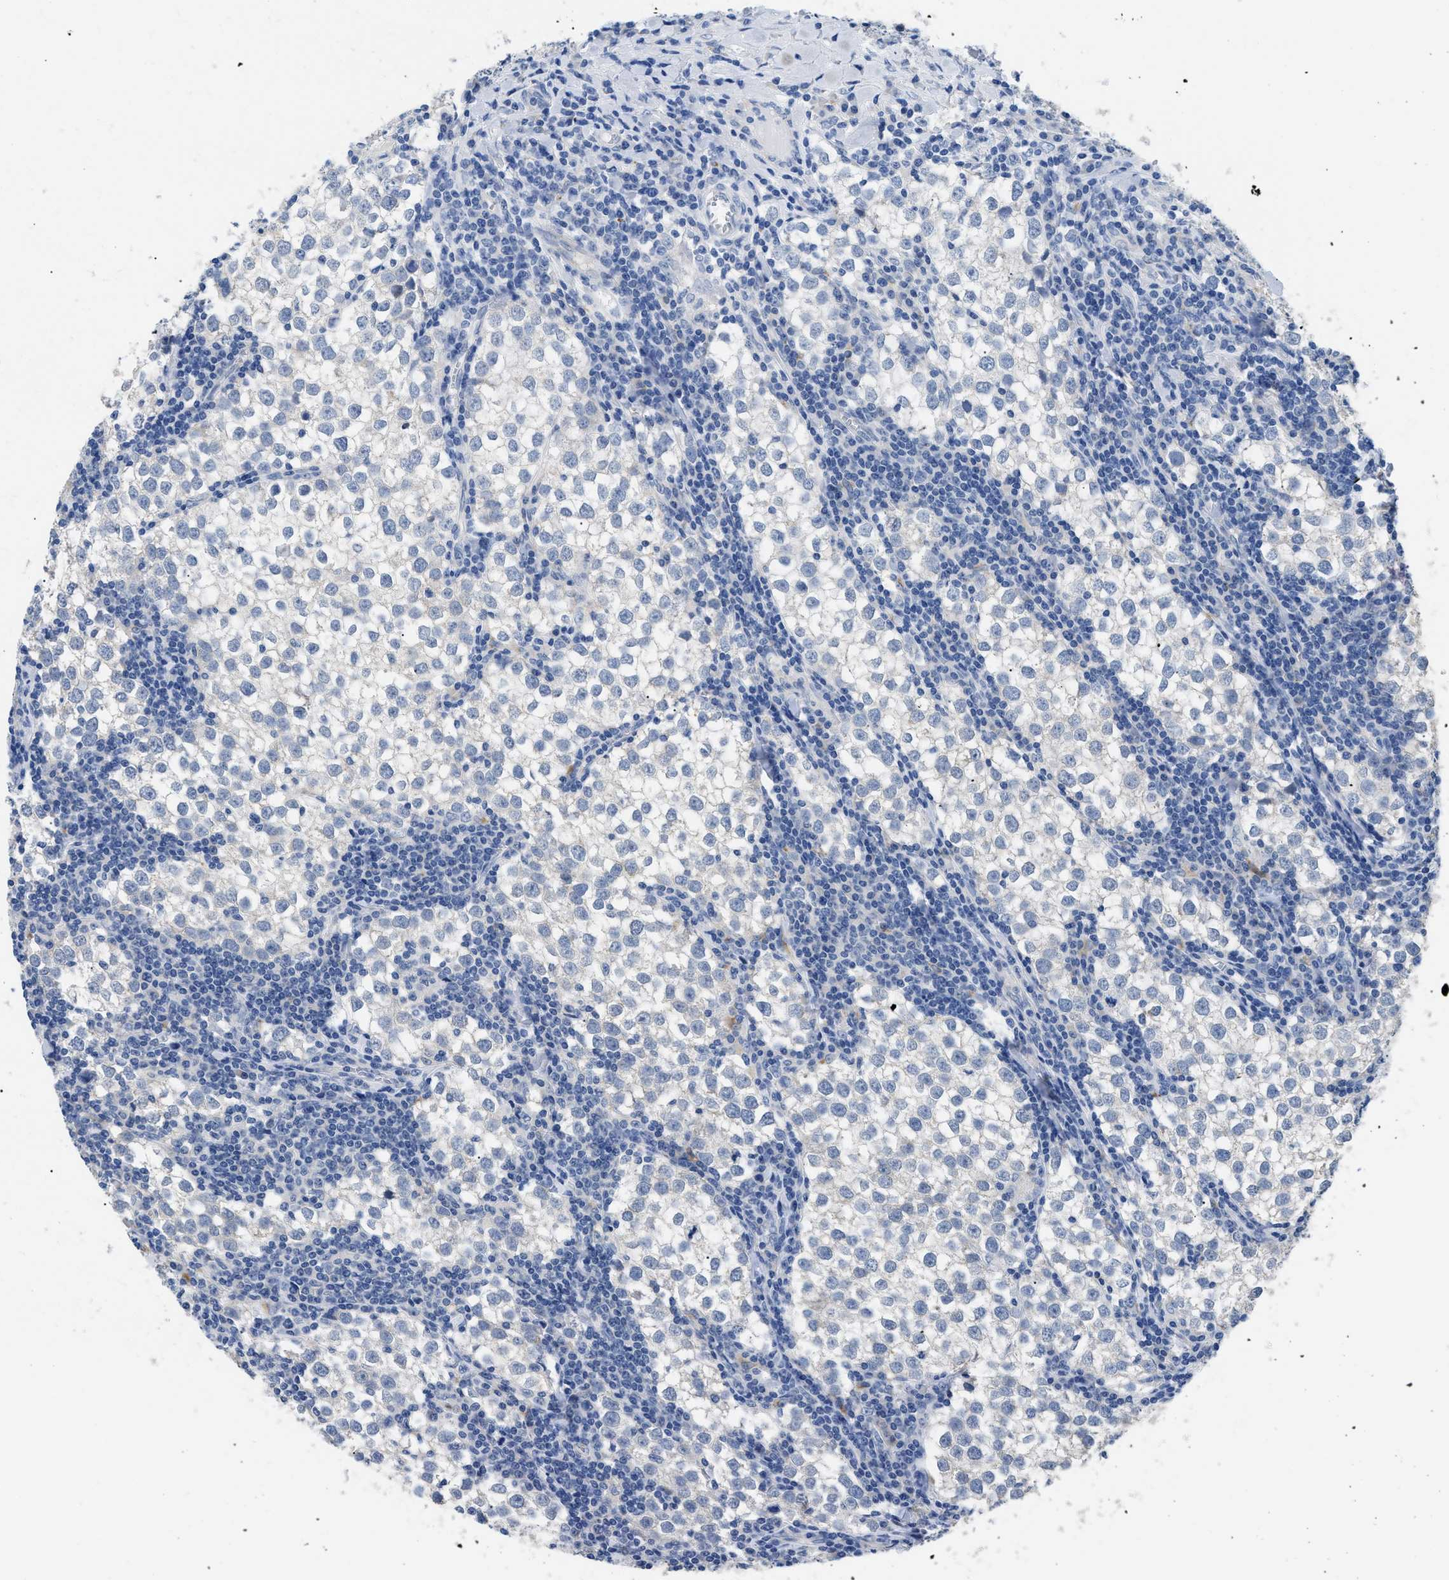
{"staining": {"intensity": "negative", "quantity": "none", "location": "none"}, "tissue": "testis cancer", "cell_type": "Tumor cells", "image_type": "cancer", "snomed": [{"axis": "morphology", "description": "Seminoma, NOS"}, {"axis": "morphology", "description": "Carcinoma, Embryonal, NOS"}, {"axis": "topography", "description": "Testis"}], "caption": "Seminoma (testis) stained for a protein using IHC shows no expression tumor cells.", "gene": "APOBEC2", "patient": {"sex": "male", "age": 36}}